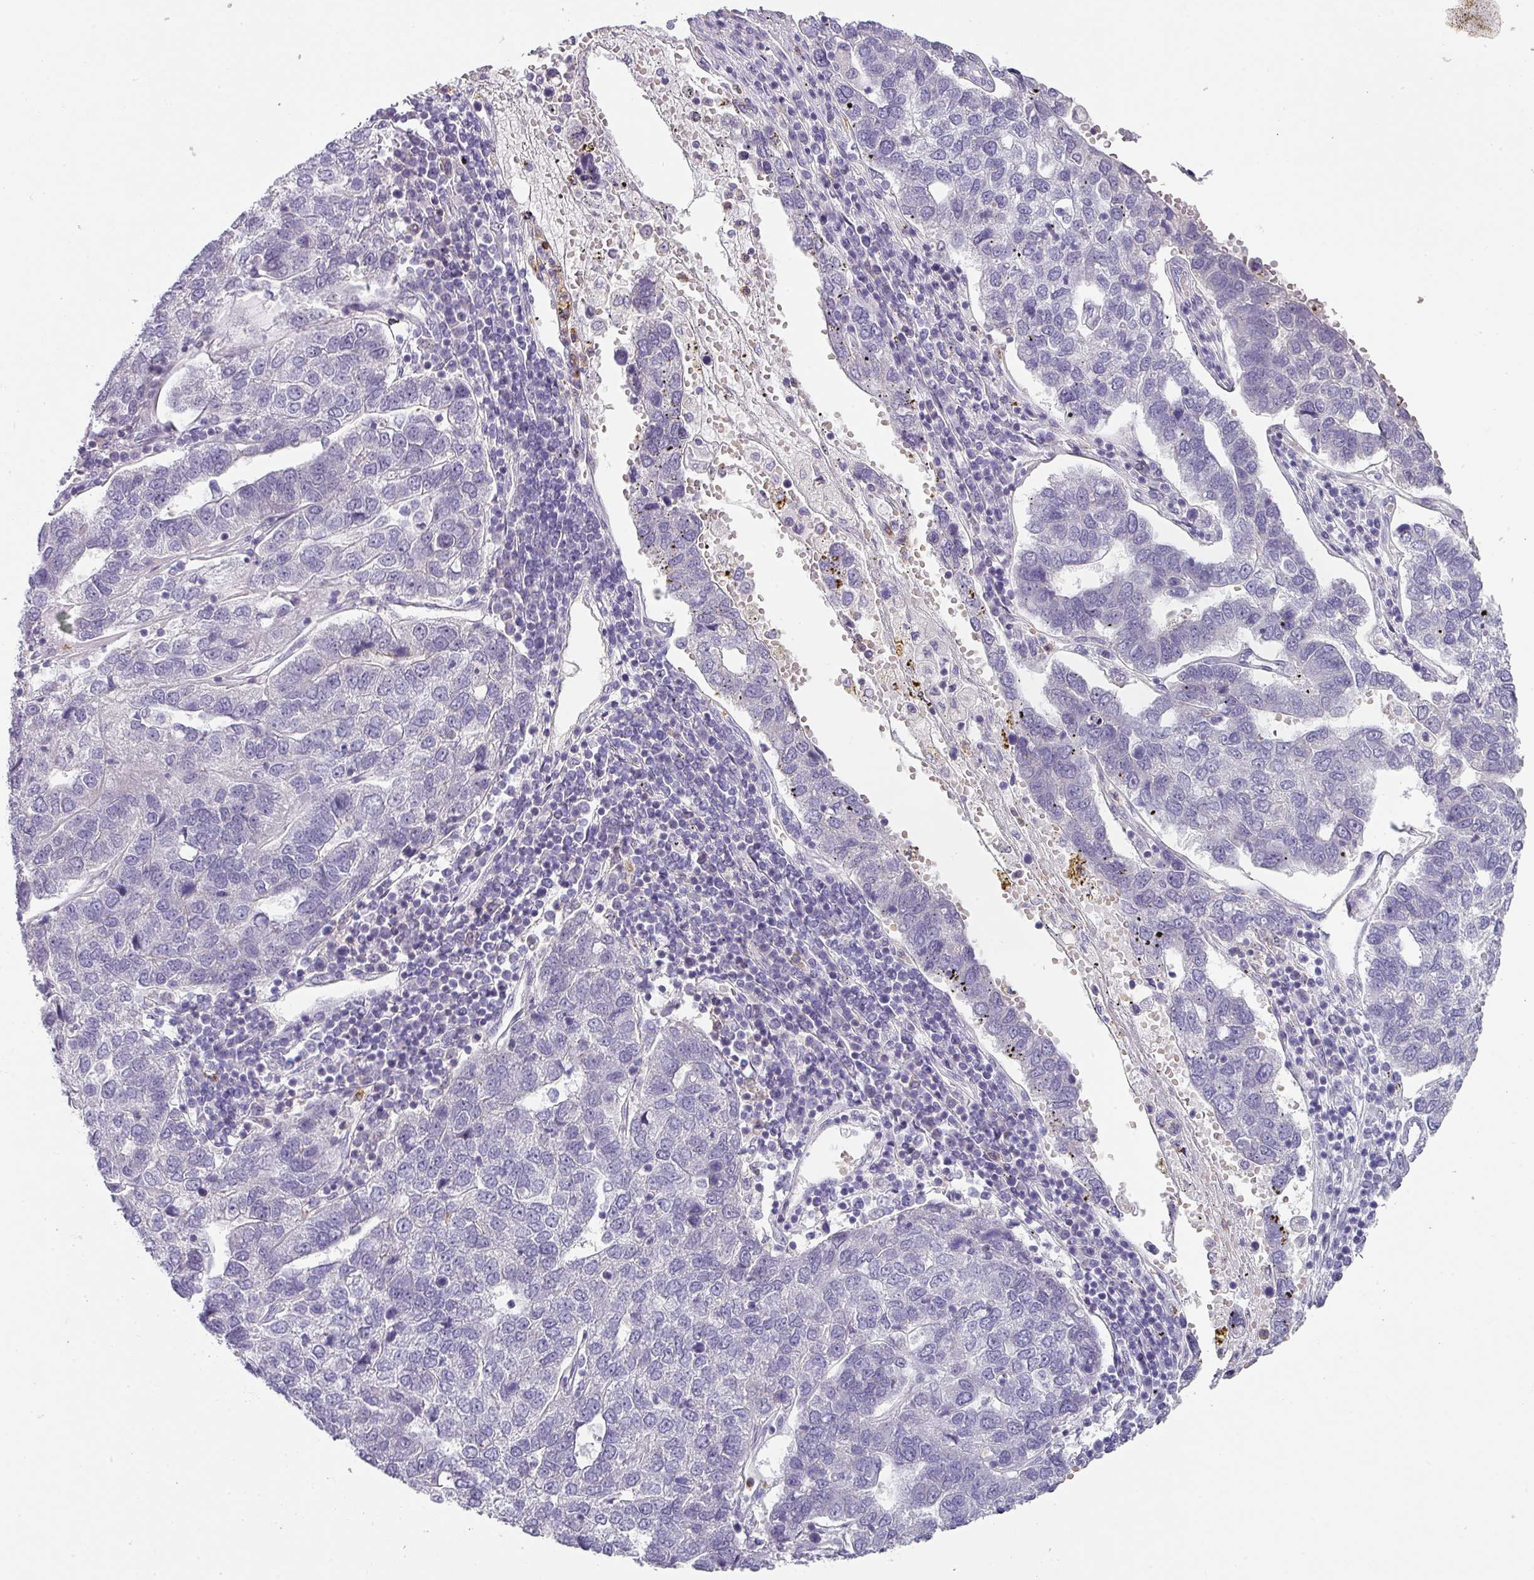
{"staining": {"intensity": "negative", "quantity": "none", "location": "none"}, "tissue": "pancreatic cancer", "cell_type": "Tumor cells", "image_type": "cancer", "snomed": [{"axis": "morphology", "description": "Adenocarcinoma, NOS"}, {"axis": "topography", "description": "Pancreas"}], "caption": "DAB (3,3'-diaminobenzidine) immunohistochemical staining of adenocarcinoma (pancreatic) demonstrates no significant positivity in tumor cells.", "gene": "BTLA", "patient": {"sex": "female", "age": 61}}